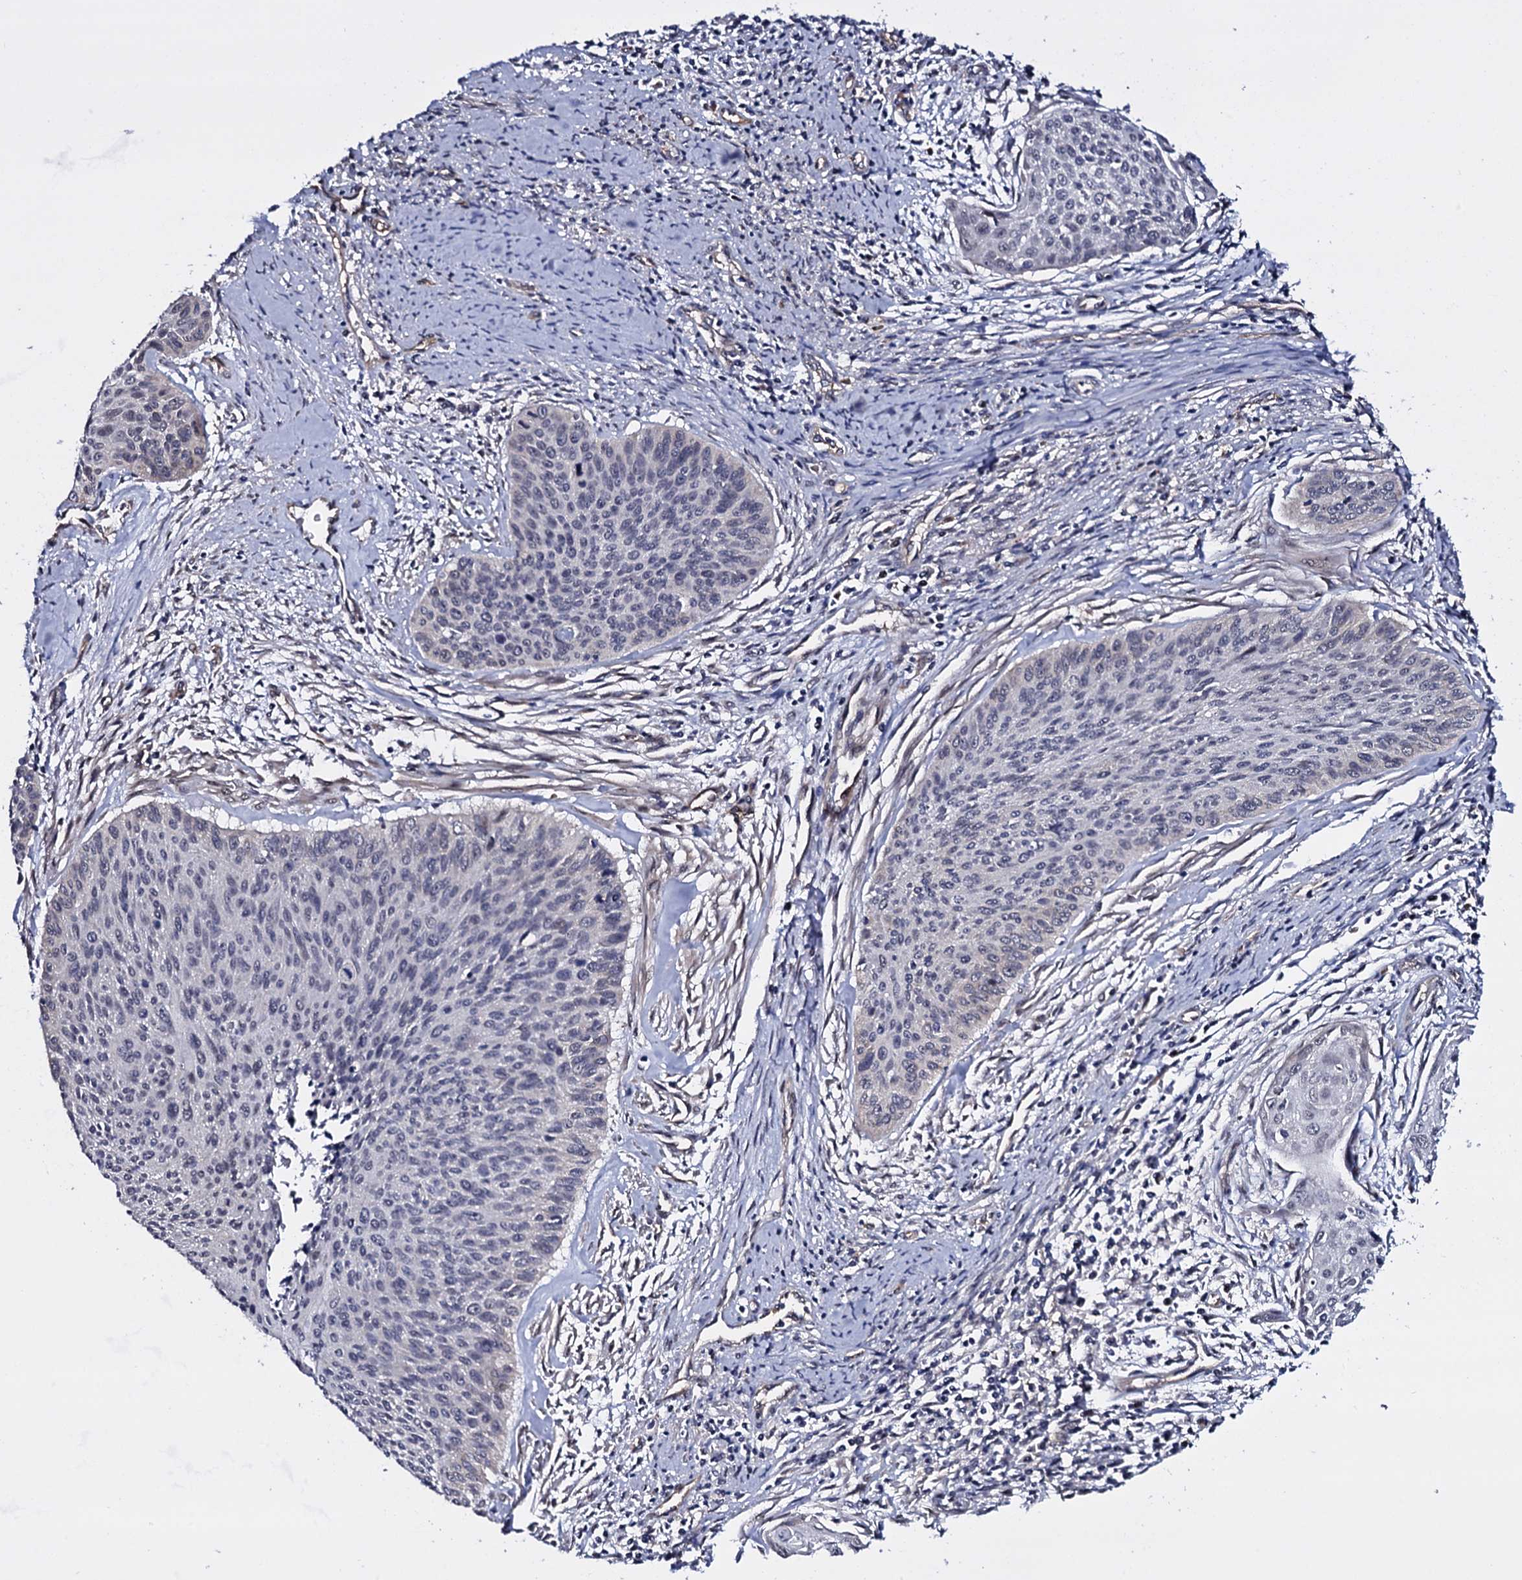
{"staining": {"intensity": "negative", "quantity": "none", "location": "none"}, "tissue": "cervical cancer", "cell_type": "Tumor cells", "image_type": "cancer", "snomed": [{"axis": "morphology", "description": "Squamous cell carcinoma, NOS"}, {"axis": "topography", "description": "Cervix"}], "caption": "Immunohistochemistry histopathology image of squamous cell carcinoma (cervical) stained for a protein (brown), which exhibits no staining in tumor cells.", "gene": "GAREM1", "patient": {"sex": "female", "age": 55}}